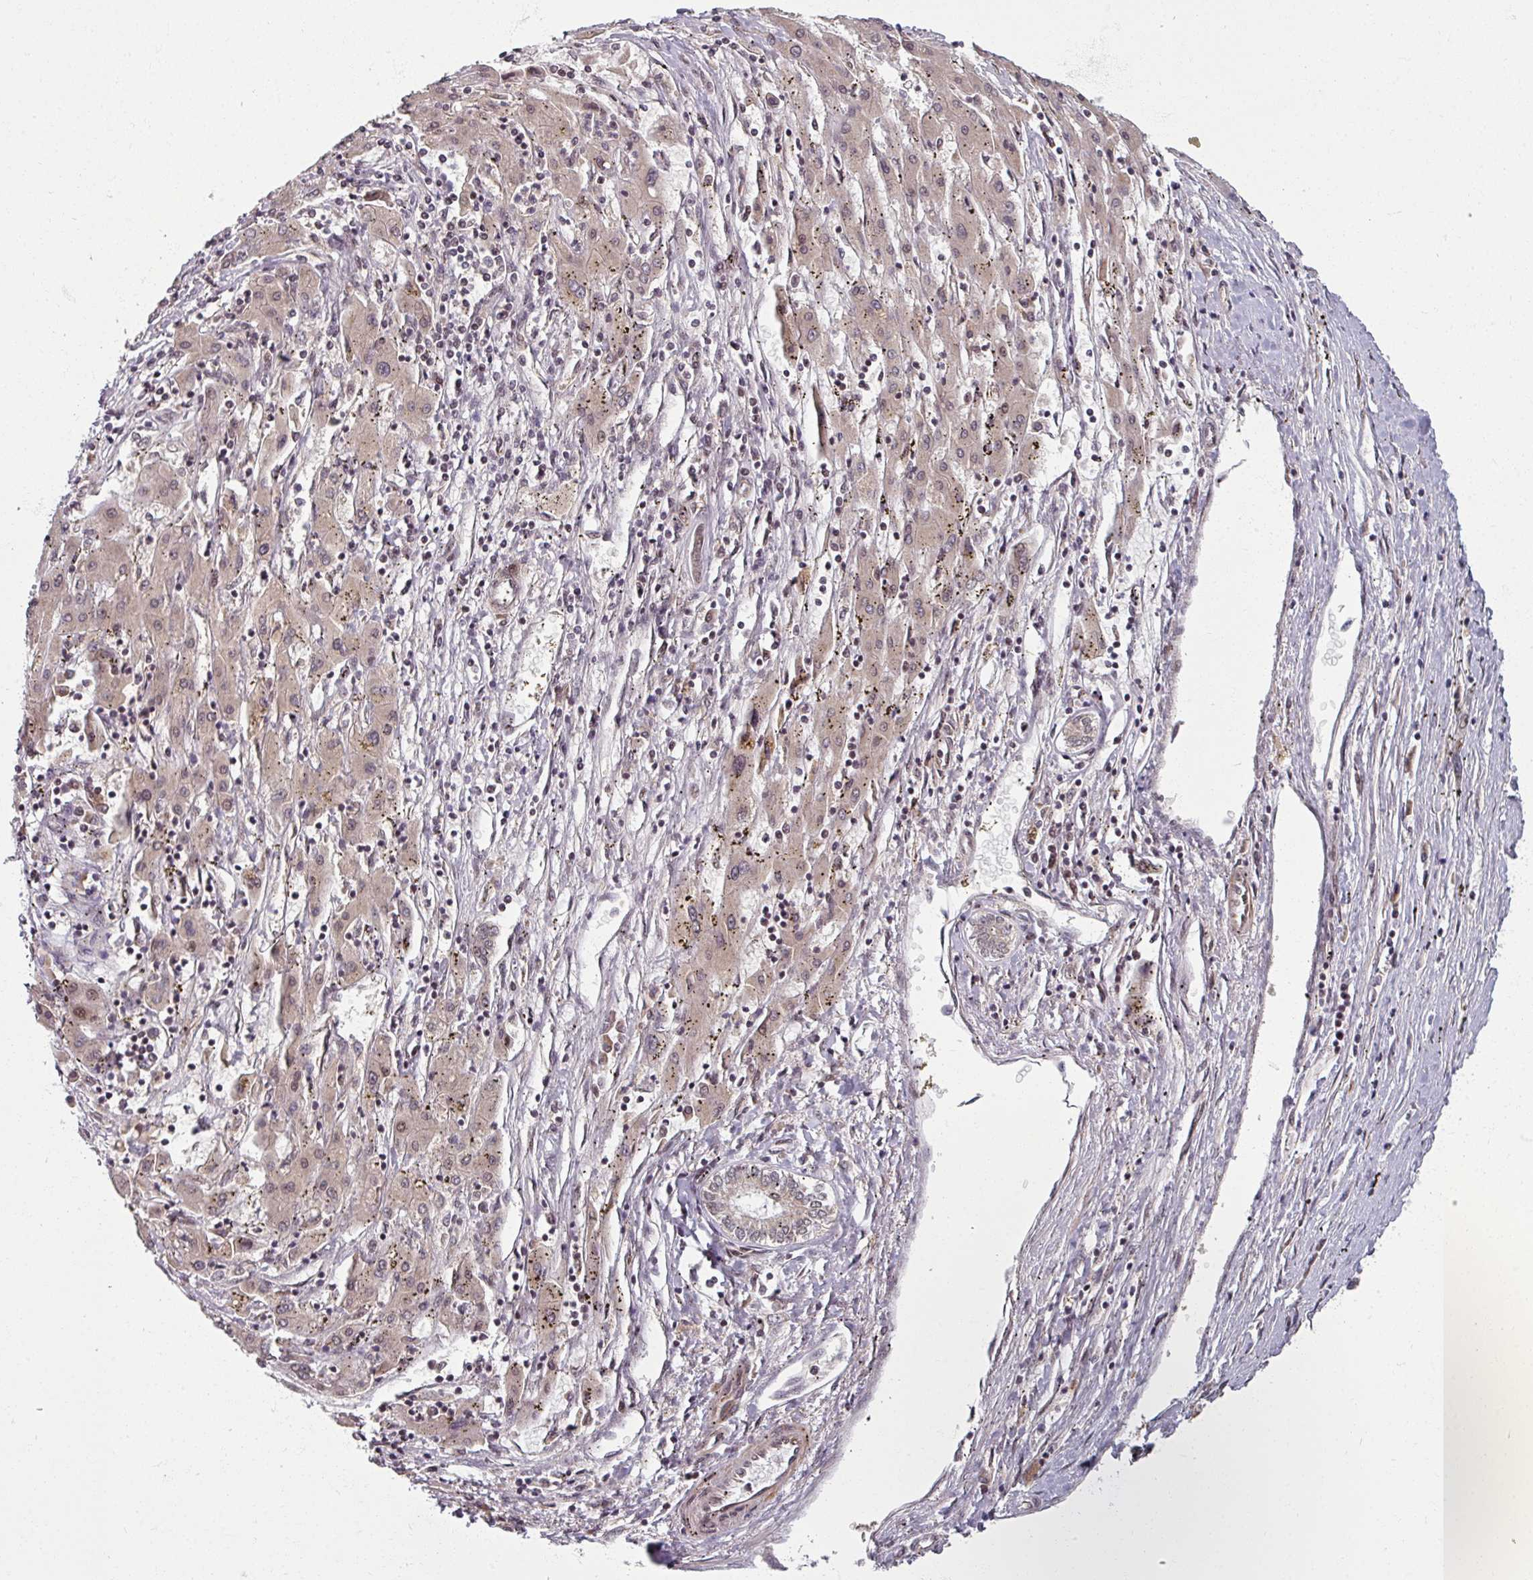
{"staining": {"intensity": "weak", "quantity": "25%-75%", "location": "cytoplasmic/membranous,nuclear"}, "tissue": "liver cancer", "cell_type": "Tumor cells", "image_type": "cancer", "snomed": [{"axis": "morphology", "description": "Carcinoma, Hepatocellular, NOS"}, {"axis": "topography", "description": "Liver"}], "caption": "Immunohistochemistry image of hepatocellular carcinoma (liver) stained for a protein (brown), which exhibits low levels of weak cytoplasmic/membranous and nuclear expression in approximately 25%-75% of tumor cells.", "gene": "SWI5", "patient": {"sex": "male", "age": 72}}